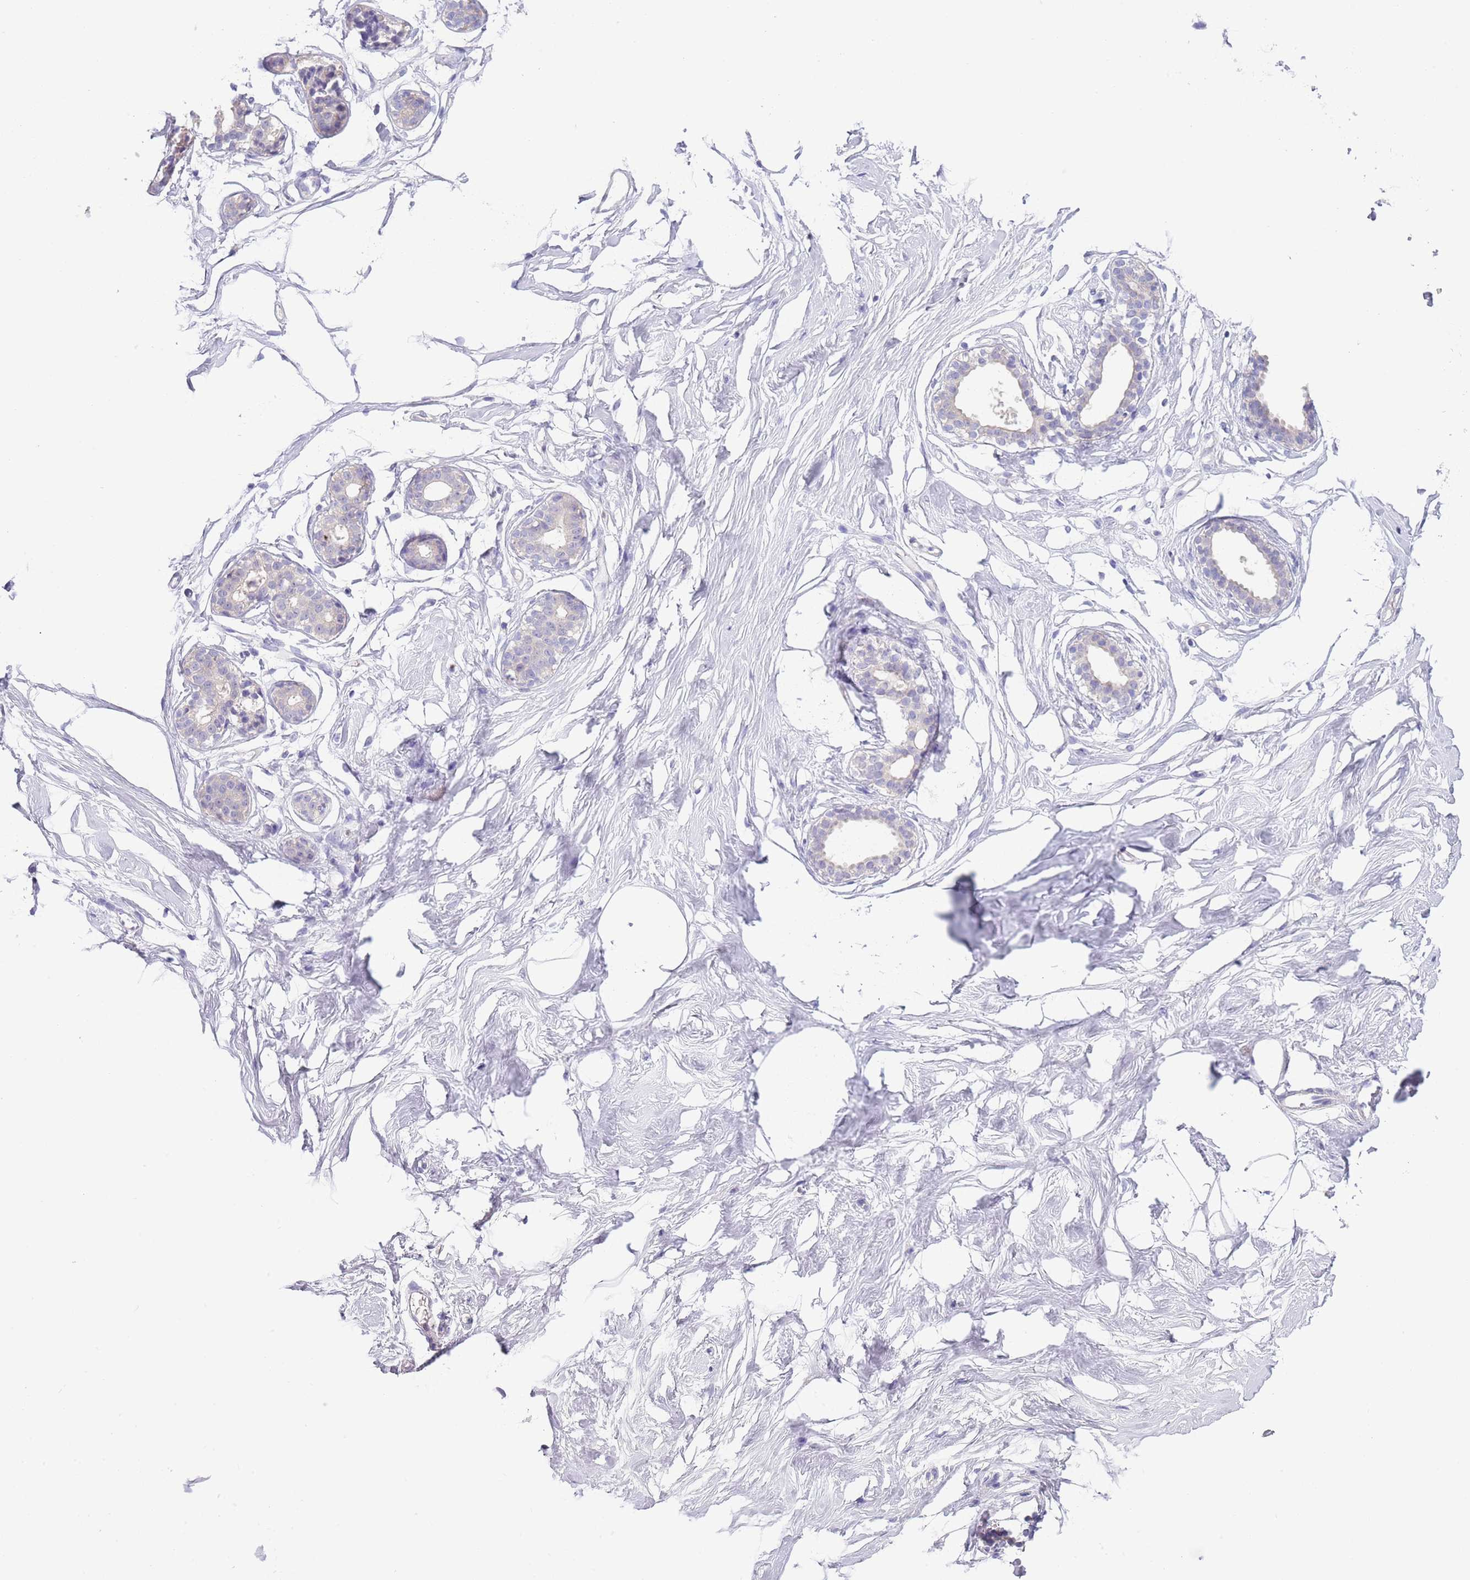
{"staining": {"intensity": "negative", "quantity": "none", "location": "none"}, "tissue": "breast", "cell_type": "Adipocytes", "image_type": "normal", "snomed": [{"axis": "morphology", "description": "Normal tissue, NOS"}, {"axis": "morphology", "description": "Adenoma, NOS"}, {"axis": "topography", "description": "Breast"}], "caption": "Micrograph shows no protein staining in adipocytes of normal breast. (Brightfield microscopy of DAB (3,3'-diaminobenzidine) immunohistochemistry (IHC) at high magnification).", "gene": "ZFP2", "patient": {"sex": "female", "age": 23}}